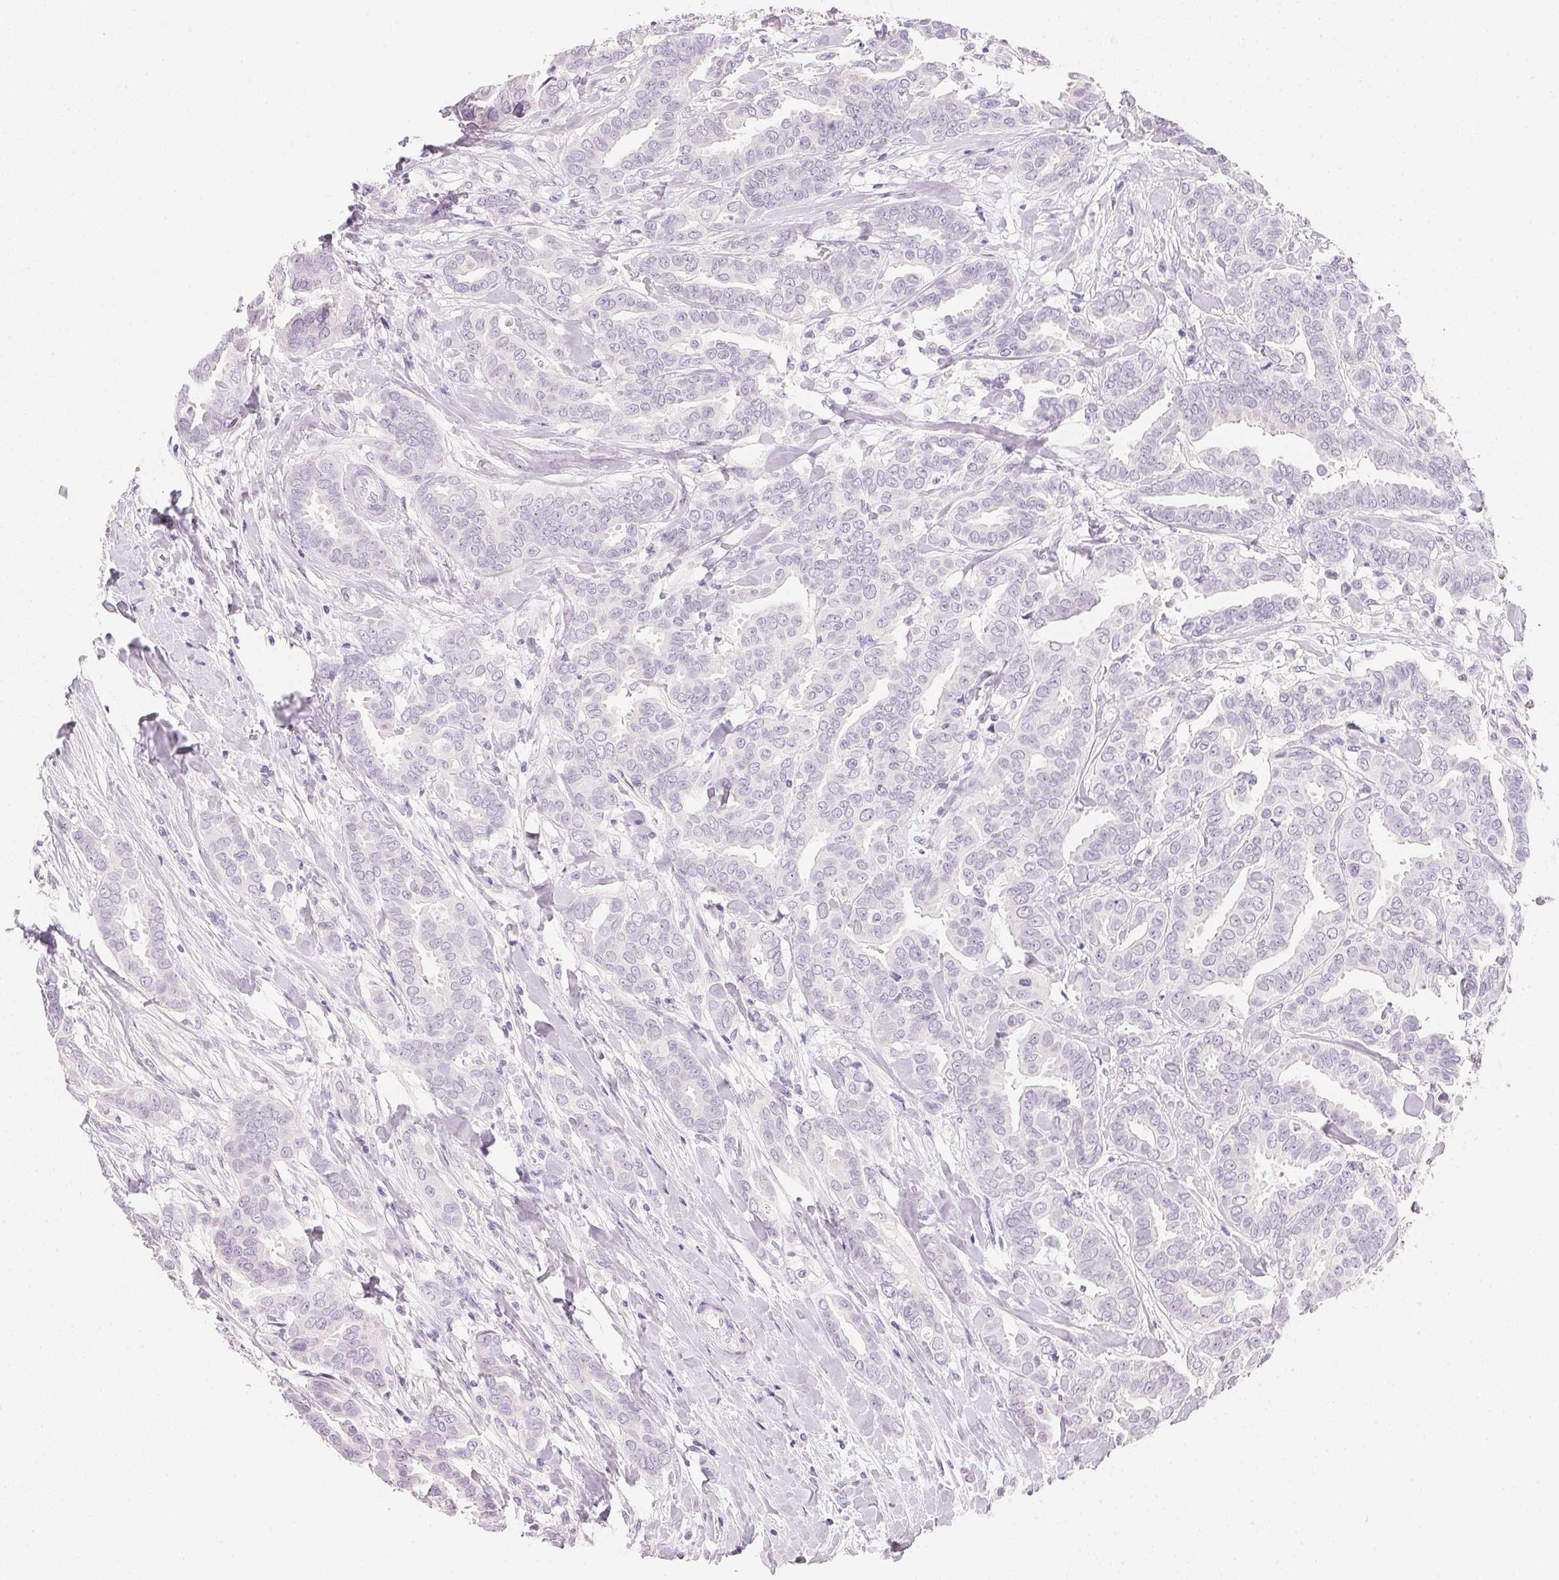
{"staining": {"intensity": "negative", "quantity": "none", "location": "none"}, "tissue": "breast cancer", "cell_type": "Tumor cells", "image_type": "cancer", "snomed": [{"axis": "morphology", "description": "Duct carcinoma"}, {"axis": "topography", "description": "Breast"}], "caption": "Immunohistochemical staining of breast cancer (invasive ductal carcinoma) displays no significant positivity in tumor cells. (Immunohistochemistry, brightfield microscopy, high magnification).", "gene": "ACP3", "patient": {"sex": "female", "age": 45}}